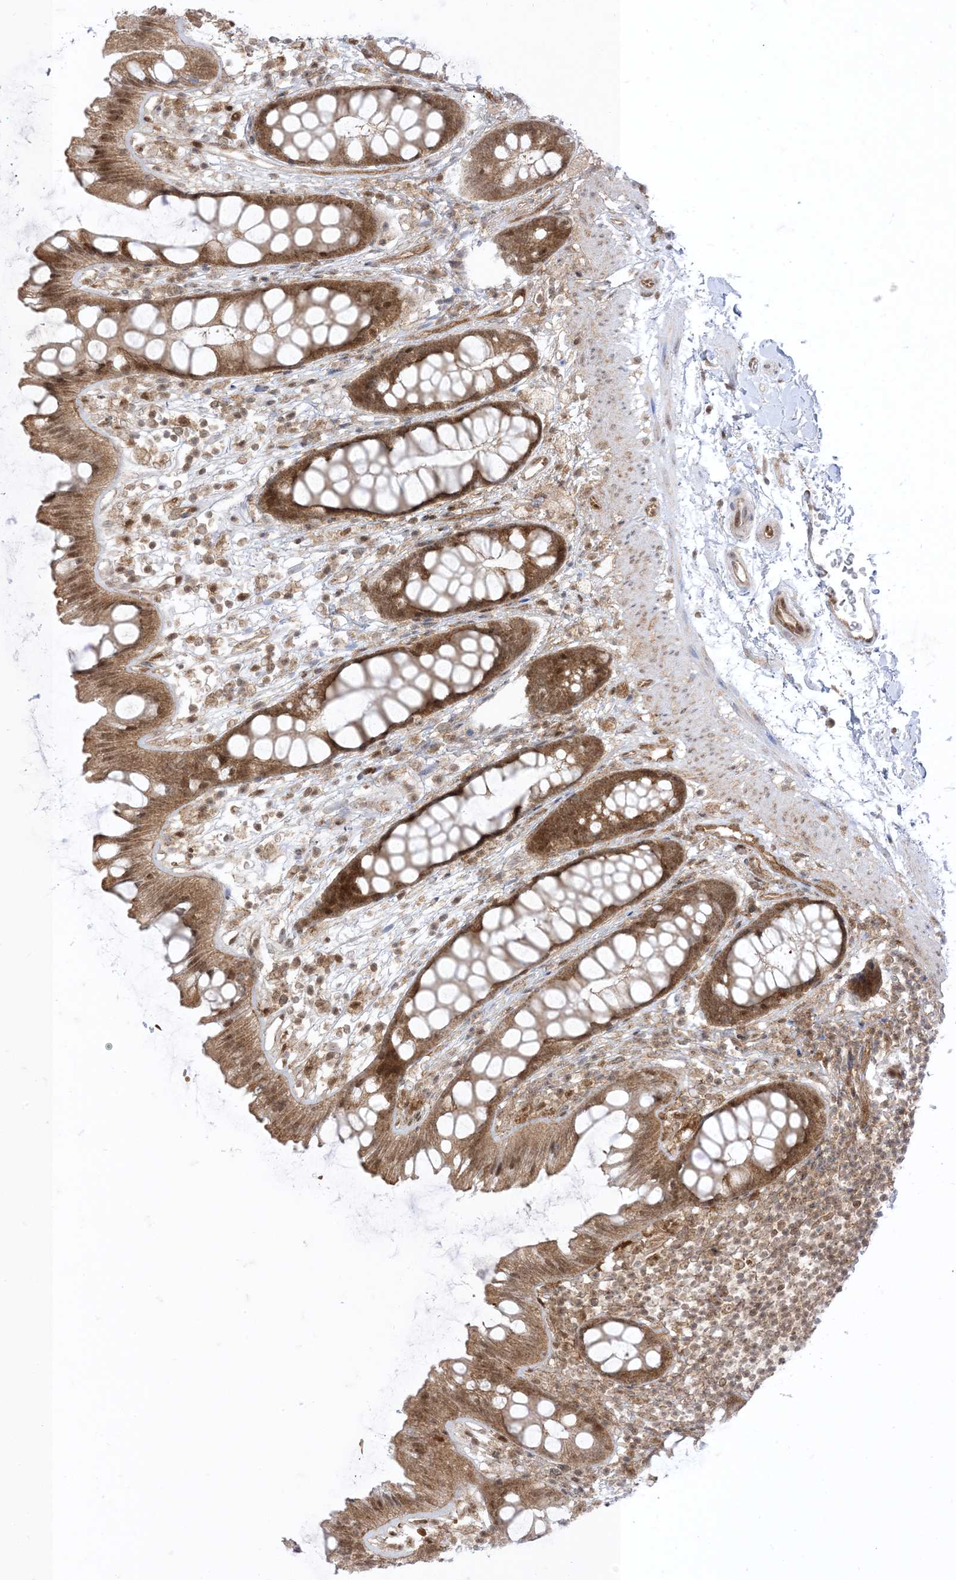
{"staining": {"intensity": "moderate", "quantity": ">75%", "location": "cytoplasmic/membranous,nuclear"}, "tissue": "rectum", "cell_type": "Glandular cells", "image_type": "normal", "snomed": [{"axis": "morphology", "description": "Normal tissue, NOS"}, {"axis": "topography", "description": "Rectum"}], "caption": "Moderate cytoplasmic/membranous,nuclear protein positivity is seen in approximately >75% of glandular cells in rectum. Using DAB (3,3'-diaminobenzidine) (brown) and hematoxylin (blue) stains, captured at high magnification using brightfield microscopy.", "gene": "PTPA", "patient": {"sex": "female", "age": 65}}